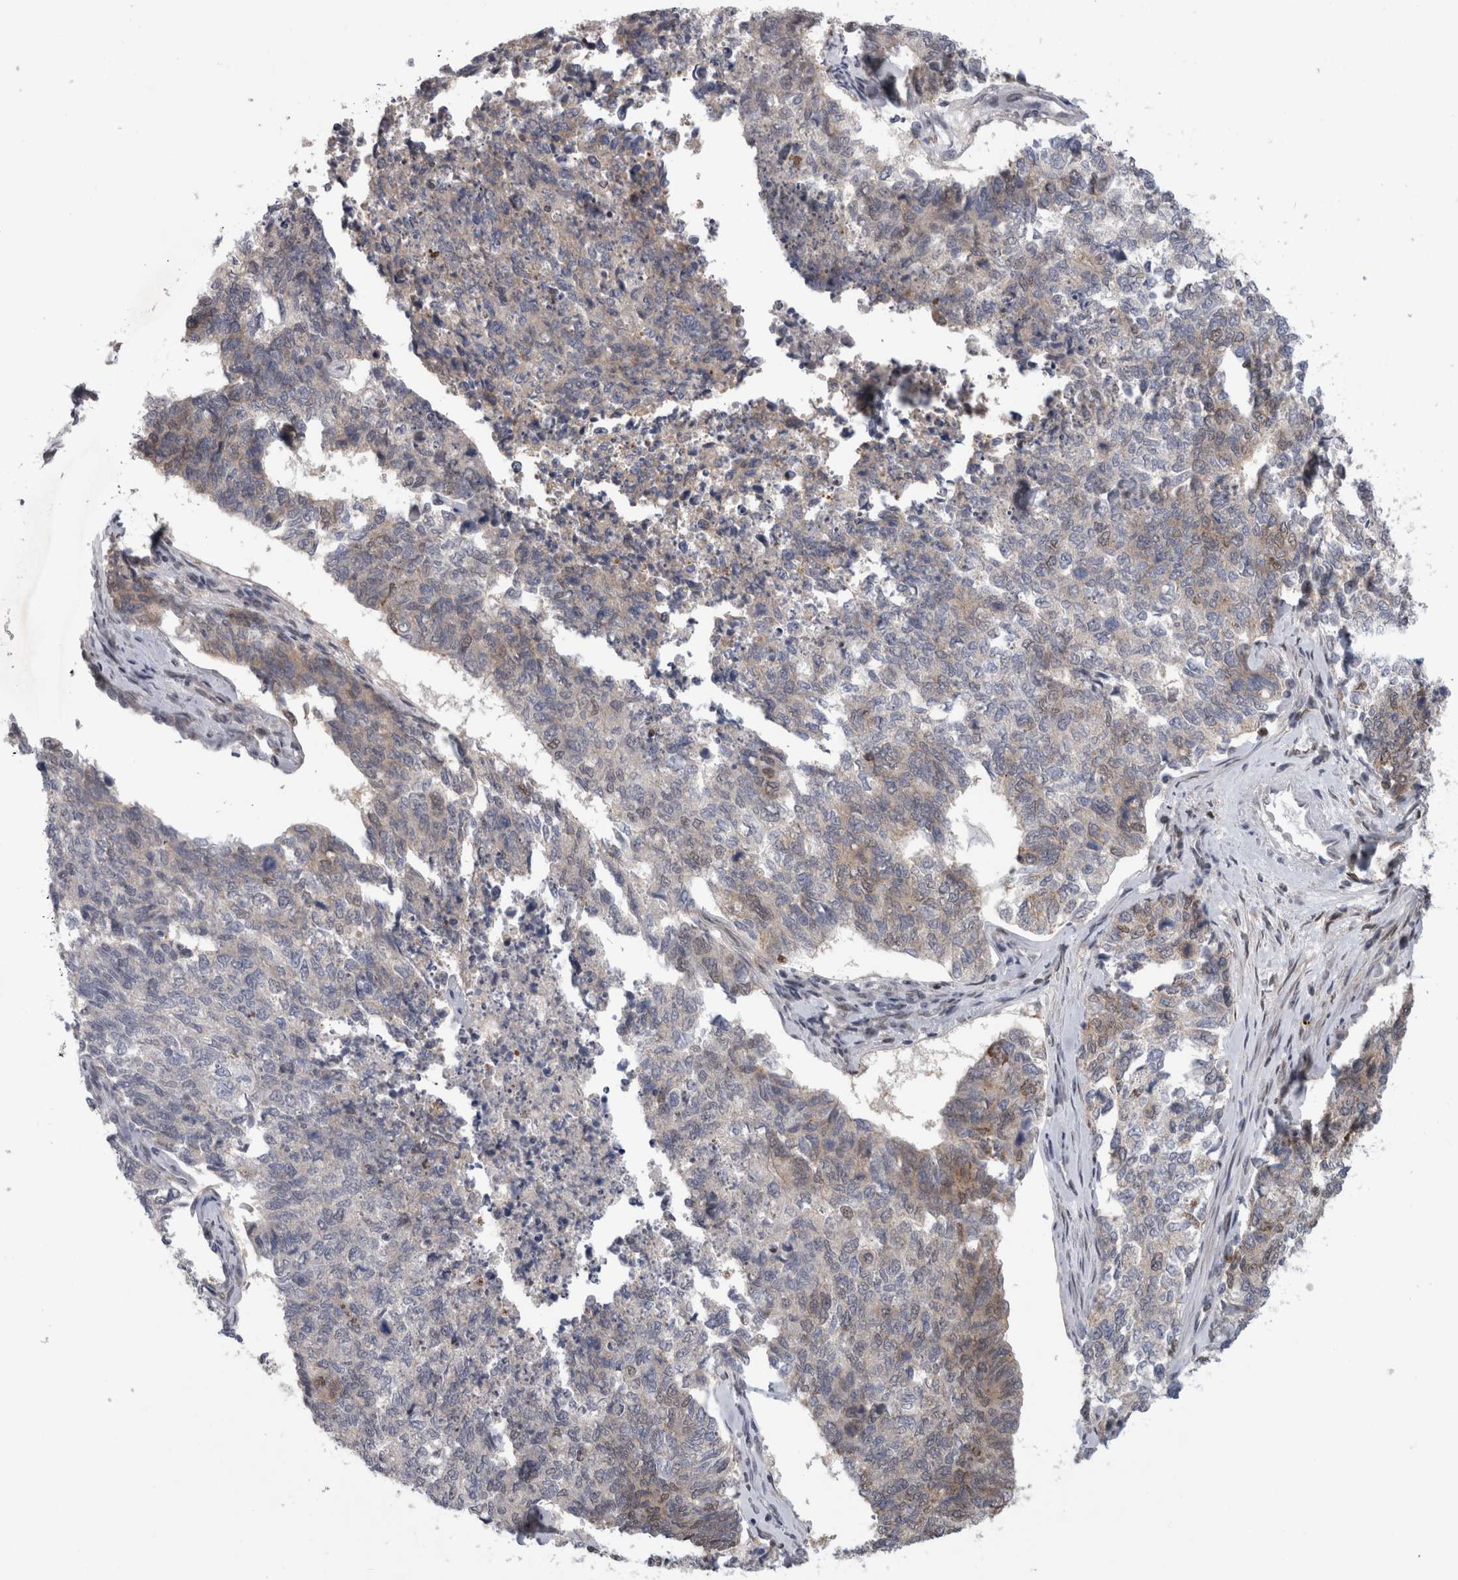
{"staining": {"intensity": "weak", "quantity": "<25%", "location": "cytoplasmic/membranous"}, "tissue": "cervical cancer", "cell_type": "Tumor cells", "image_type": "cancer", "snomed": [{"axis": "morphology", "description": "Squamous cell carcinoma, NOS"}, {"axis": "topography", "description": "Cervix"}], "caption": "The image demonstrates no staining of tumor cells in squamous cell carcinoma (cervical).", "gene": "SRARP", "patient": {"sex": "female", "age": 63}}